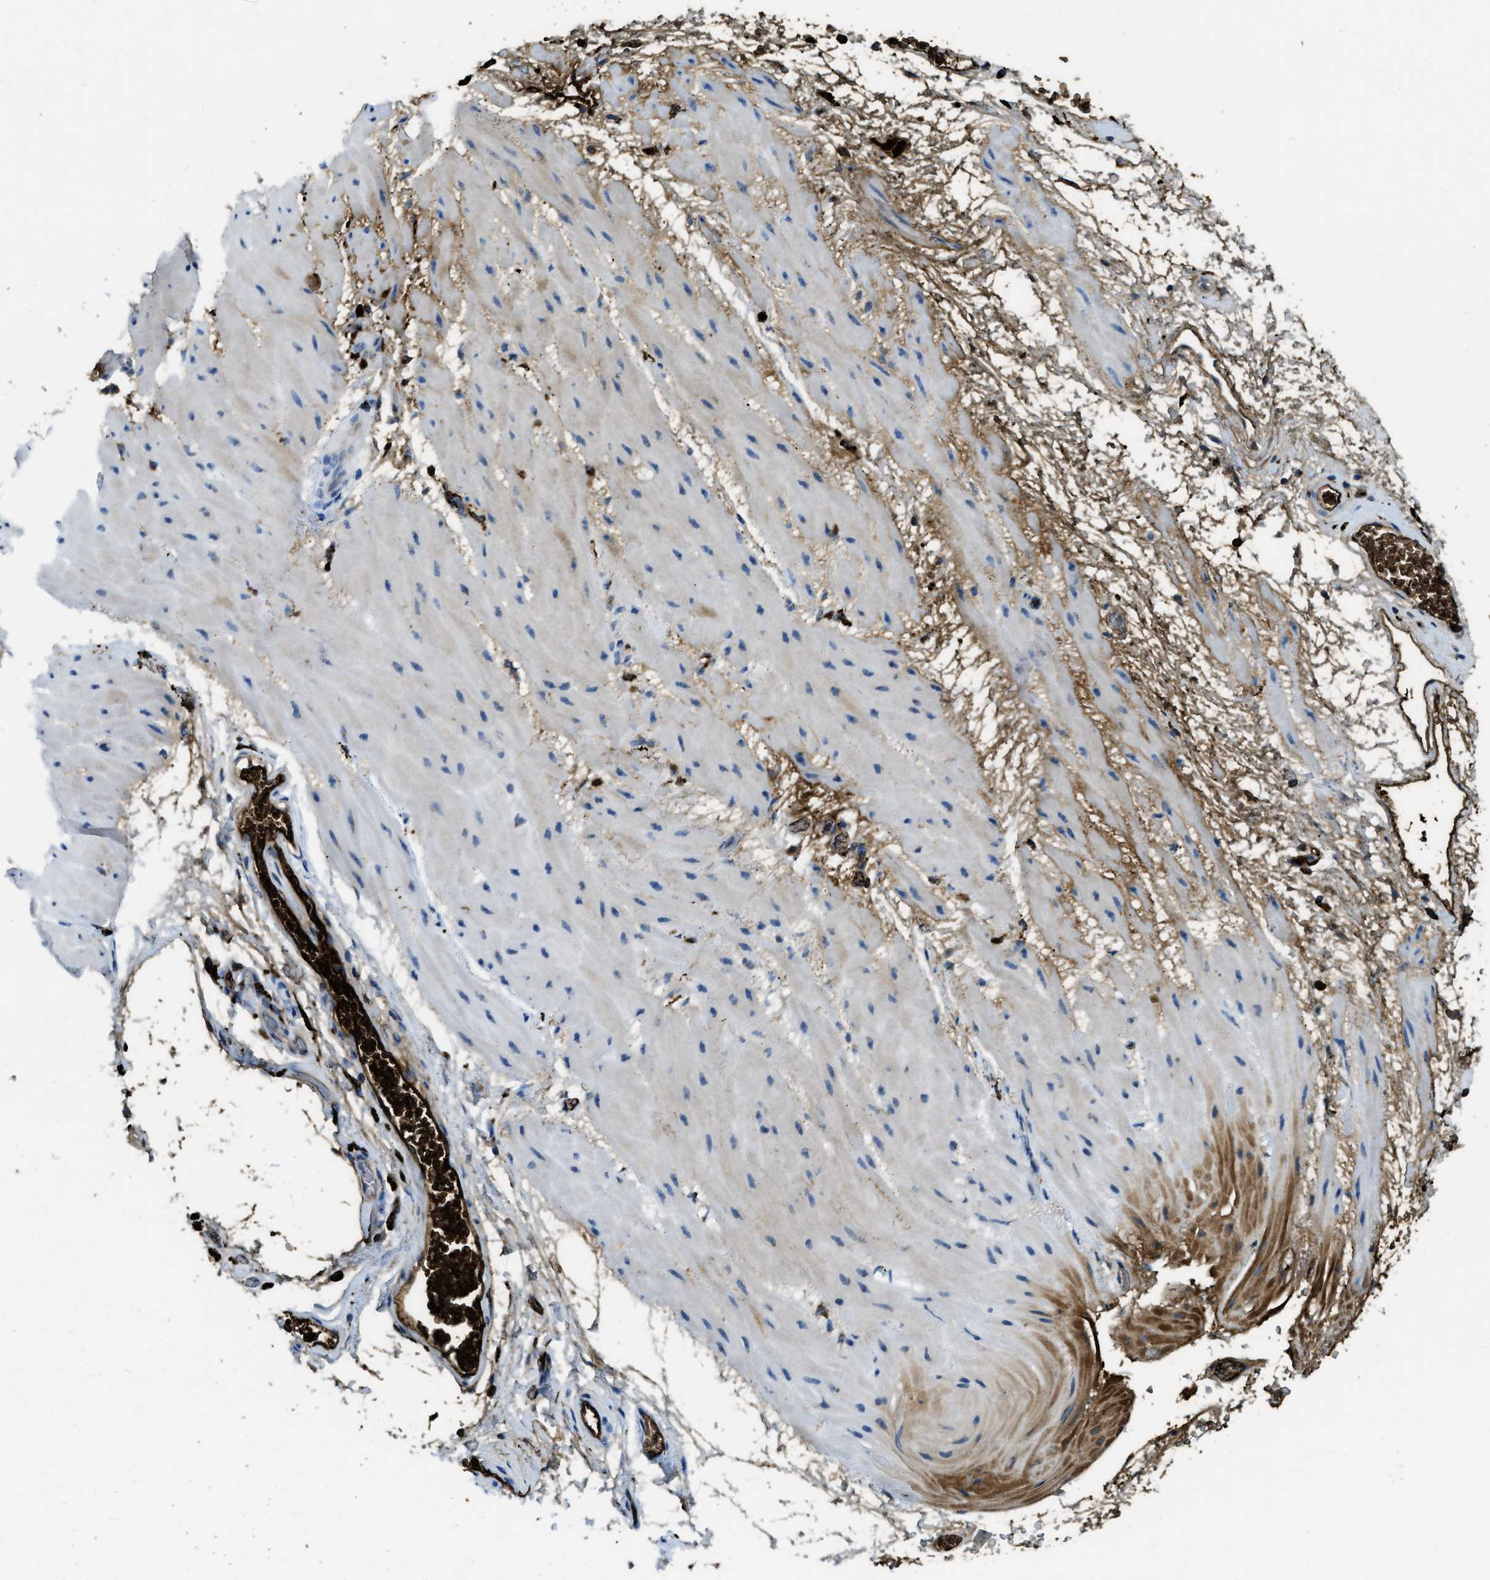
{"staining": {"intensity": "moderate", "quantity": "<25%", "location": "cytoplasmic/membranous"}, "tissue": "esophagus", "cell_type": "Squamous epithelial cells", "image_type": "normal", "snomed": [{"axis": "morphology", "description": "Normal tissue, NOS"}, {"axis": "topography", "description": "Esophagus"}], "caption": "This is an image of immunohistochemistry (IHC) staining of benign esophagus, which shows moderate positivity in the cytoplasmic/membranous of squamous epithelial cells.", "gene": "TRIM59", "patient": {"sex": "male", "age": 48}}